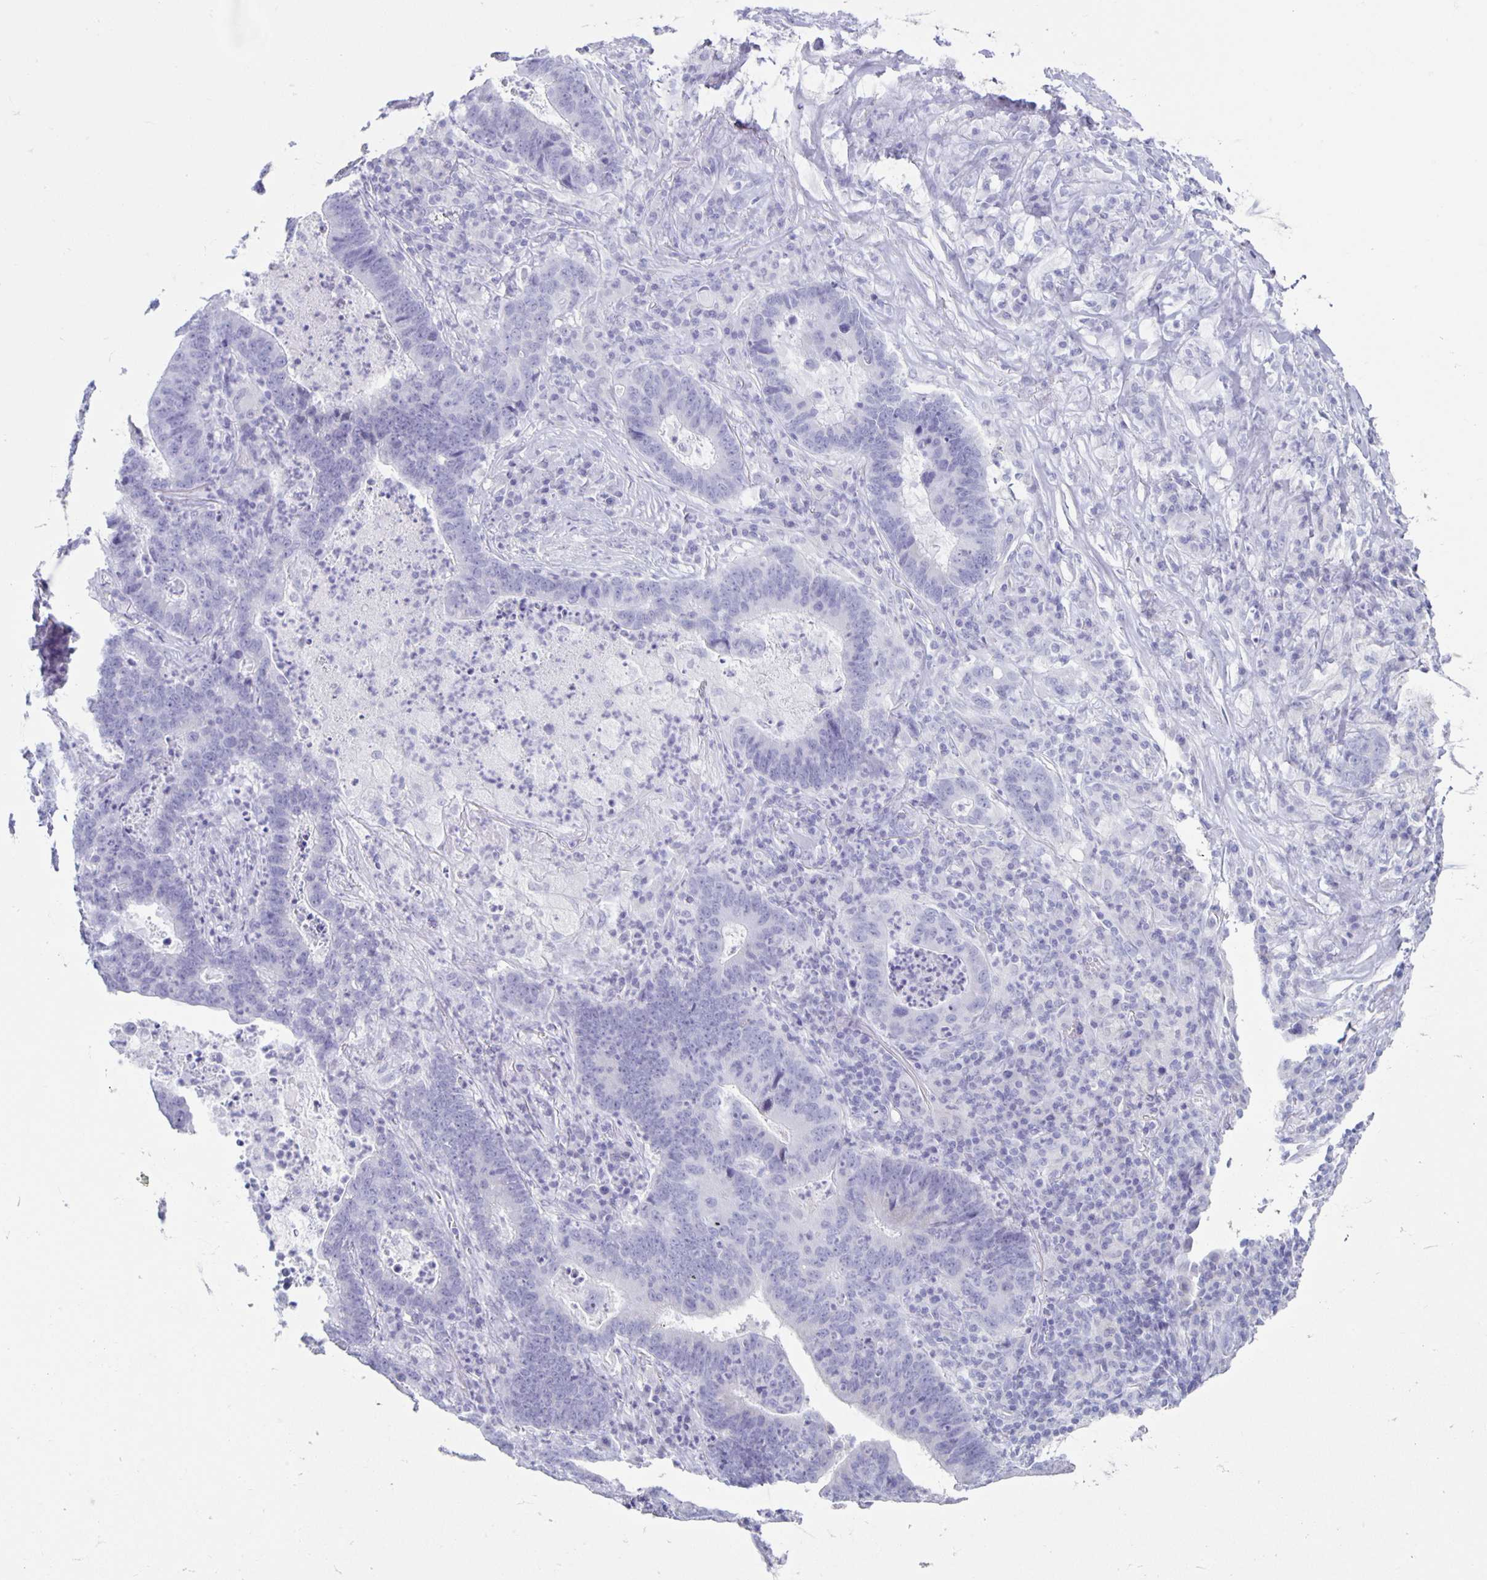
{"staining": {"intensity": "negative", "quantity": "none", "location": "none"}, "tissue": "lung cancer", "cell_type": "Tumor cells", "image_type": "cancer", "snomed": [{"axis": "morphology", "description": "Aneuploidy"}, {"axis": "morphology", "description": "Adenocarcinoma, NOS"}, {"axis": "morphology", "description": "Adenocarcinoma primary or metastatic"}, {"axis": "topography", "description": "Lung"}], "caption": "This is an immunohistochemistry (IHC) photomicrograph of human lung cancer. There is no expression in tumor cells.", "gene": "CT45A5", "patient": {"sex": "female", "age": 75}}